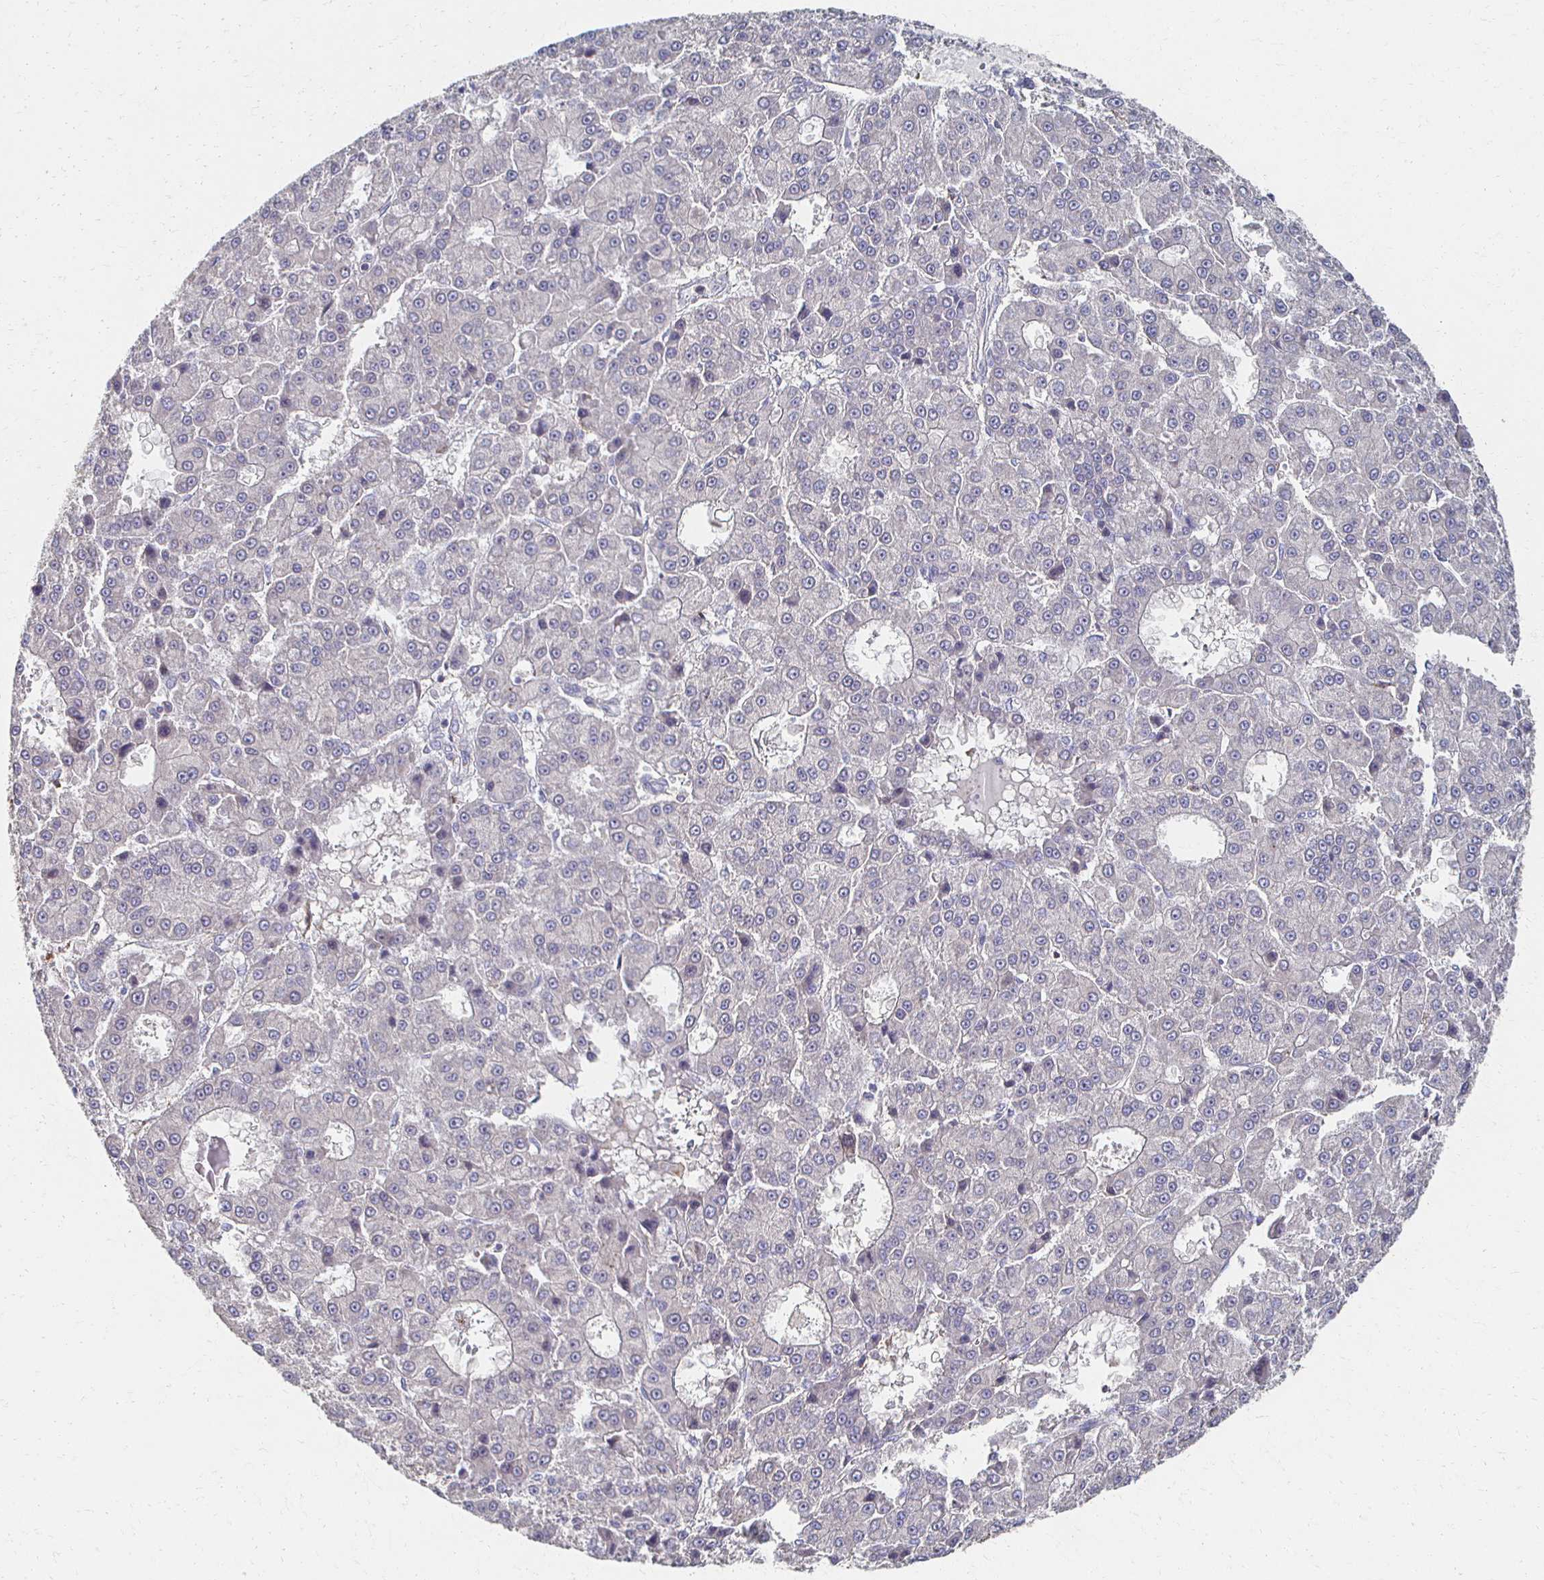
{"staining": {"intensity": "negative", "quantity": "none", "location": "none"}, "tissue": "liver cancer", "cell_type": "Tumor cells", "image_type": "cancer", "snomed": [{"axis": "morphology", "description": "Carcinoma, Hepatocellular, NOS"}, {"axis": "topography", "description": "Liver"}], "caption": "Immunohistochemistry histopathology image of neoplastic tissue: liver cancer (hepatocellular carcinoma) stained with DAB exhibits no significant protein positivity in tumor cells.", "gene": "CX3CR1", "patient": {"sex": "male", "age": 70}}